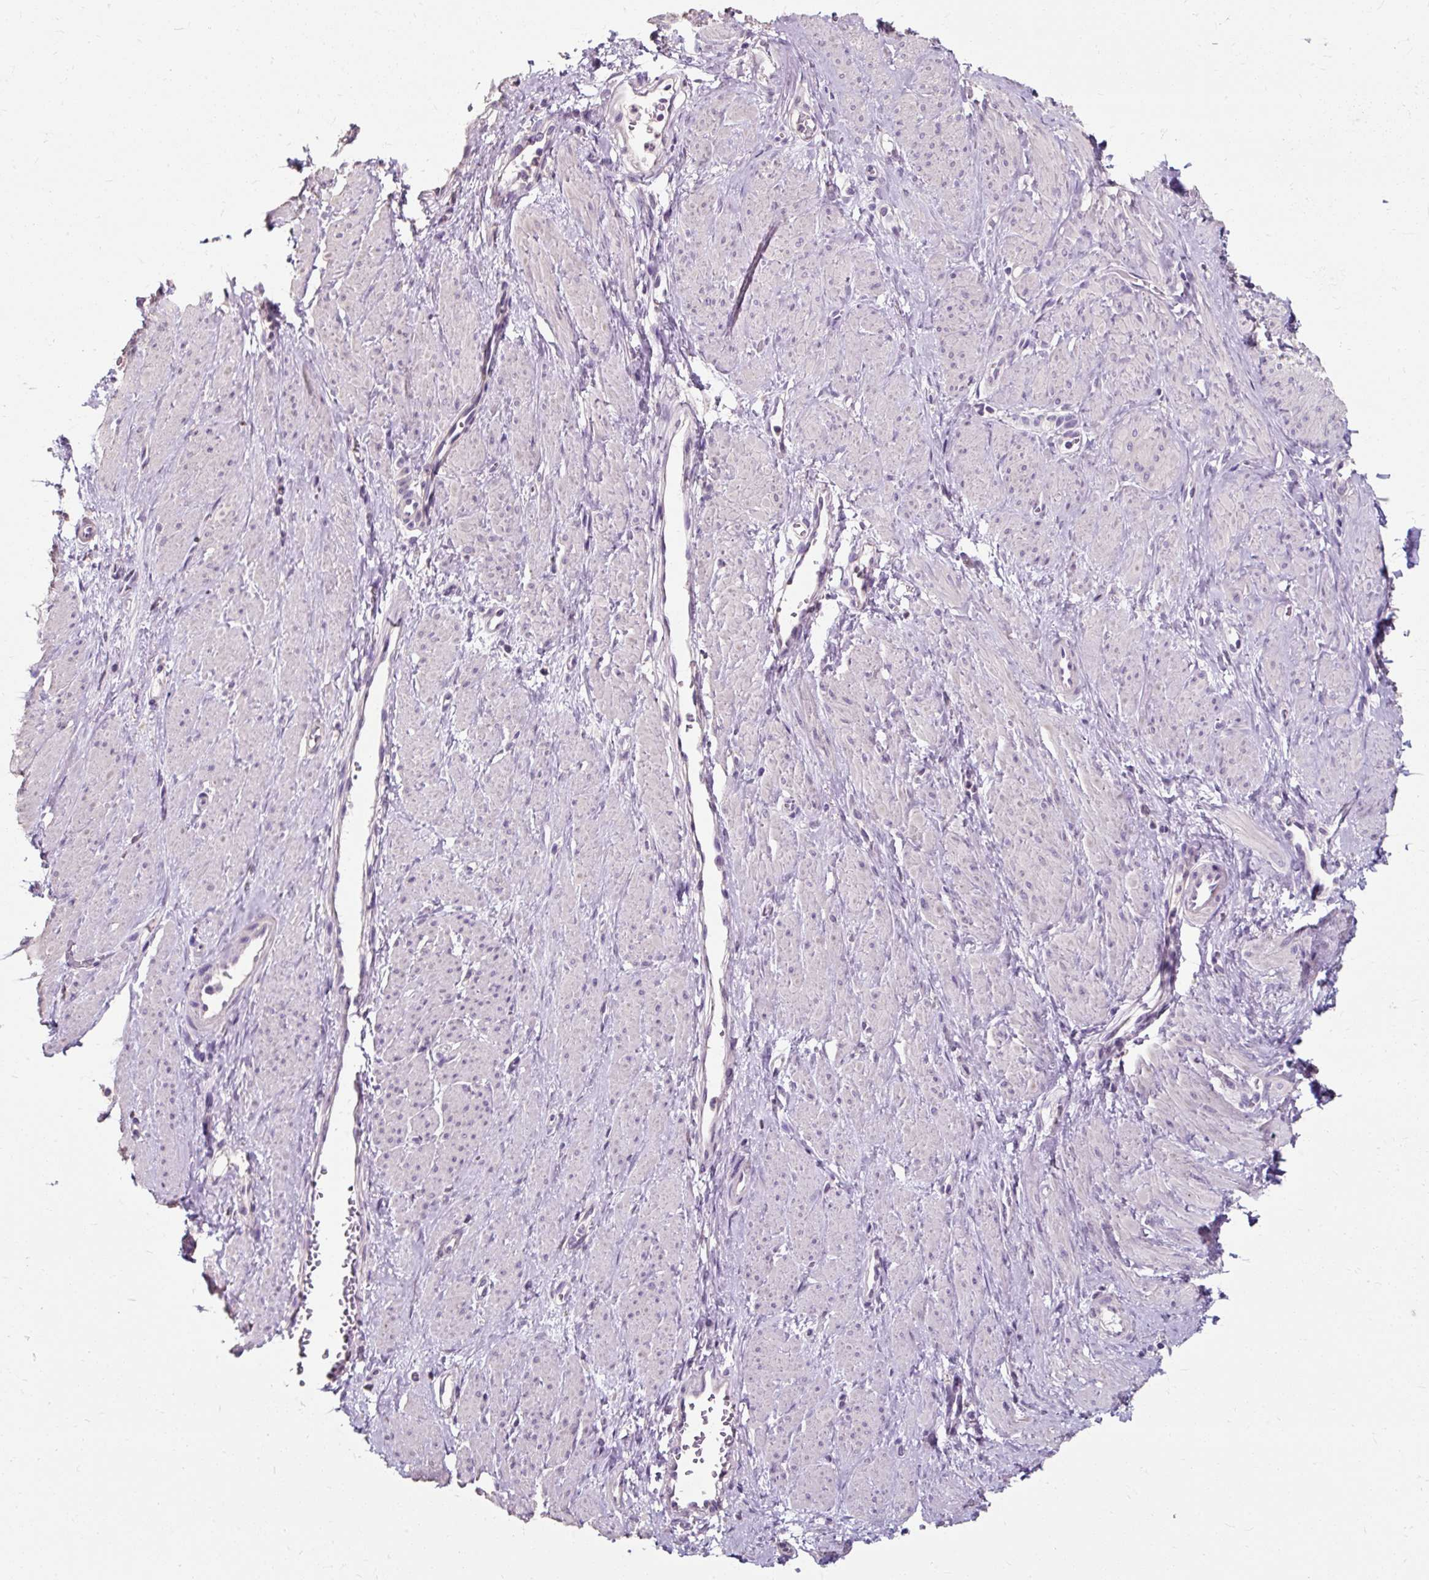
{"staining": {"intensity": "negative", "quantity": "none", "location": "none"}, "tissue": "smooth muscle", "cell_type": "Smooth muscle cells", "image_type": "normal", "snomed": [{"axis": "morphology", "description": "Normal tissue, NOS"}, {"axis": "topography", "description": "Smooth muscle"}, {"axis": "topography", "description": "Uterus"}], "caption": "Normal smooth muscle was stained to show a protein in brown. There is no significant expression in smooth muscle cells. Brightfield microscopy of IHC stained with DAB (3,3'-diaminobenzidine) (brown) and hematoxylin (blue), captured at high magnification.", "gene": "KLHL24", "patient": {"sex": "female", "age": 39}}